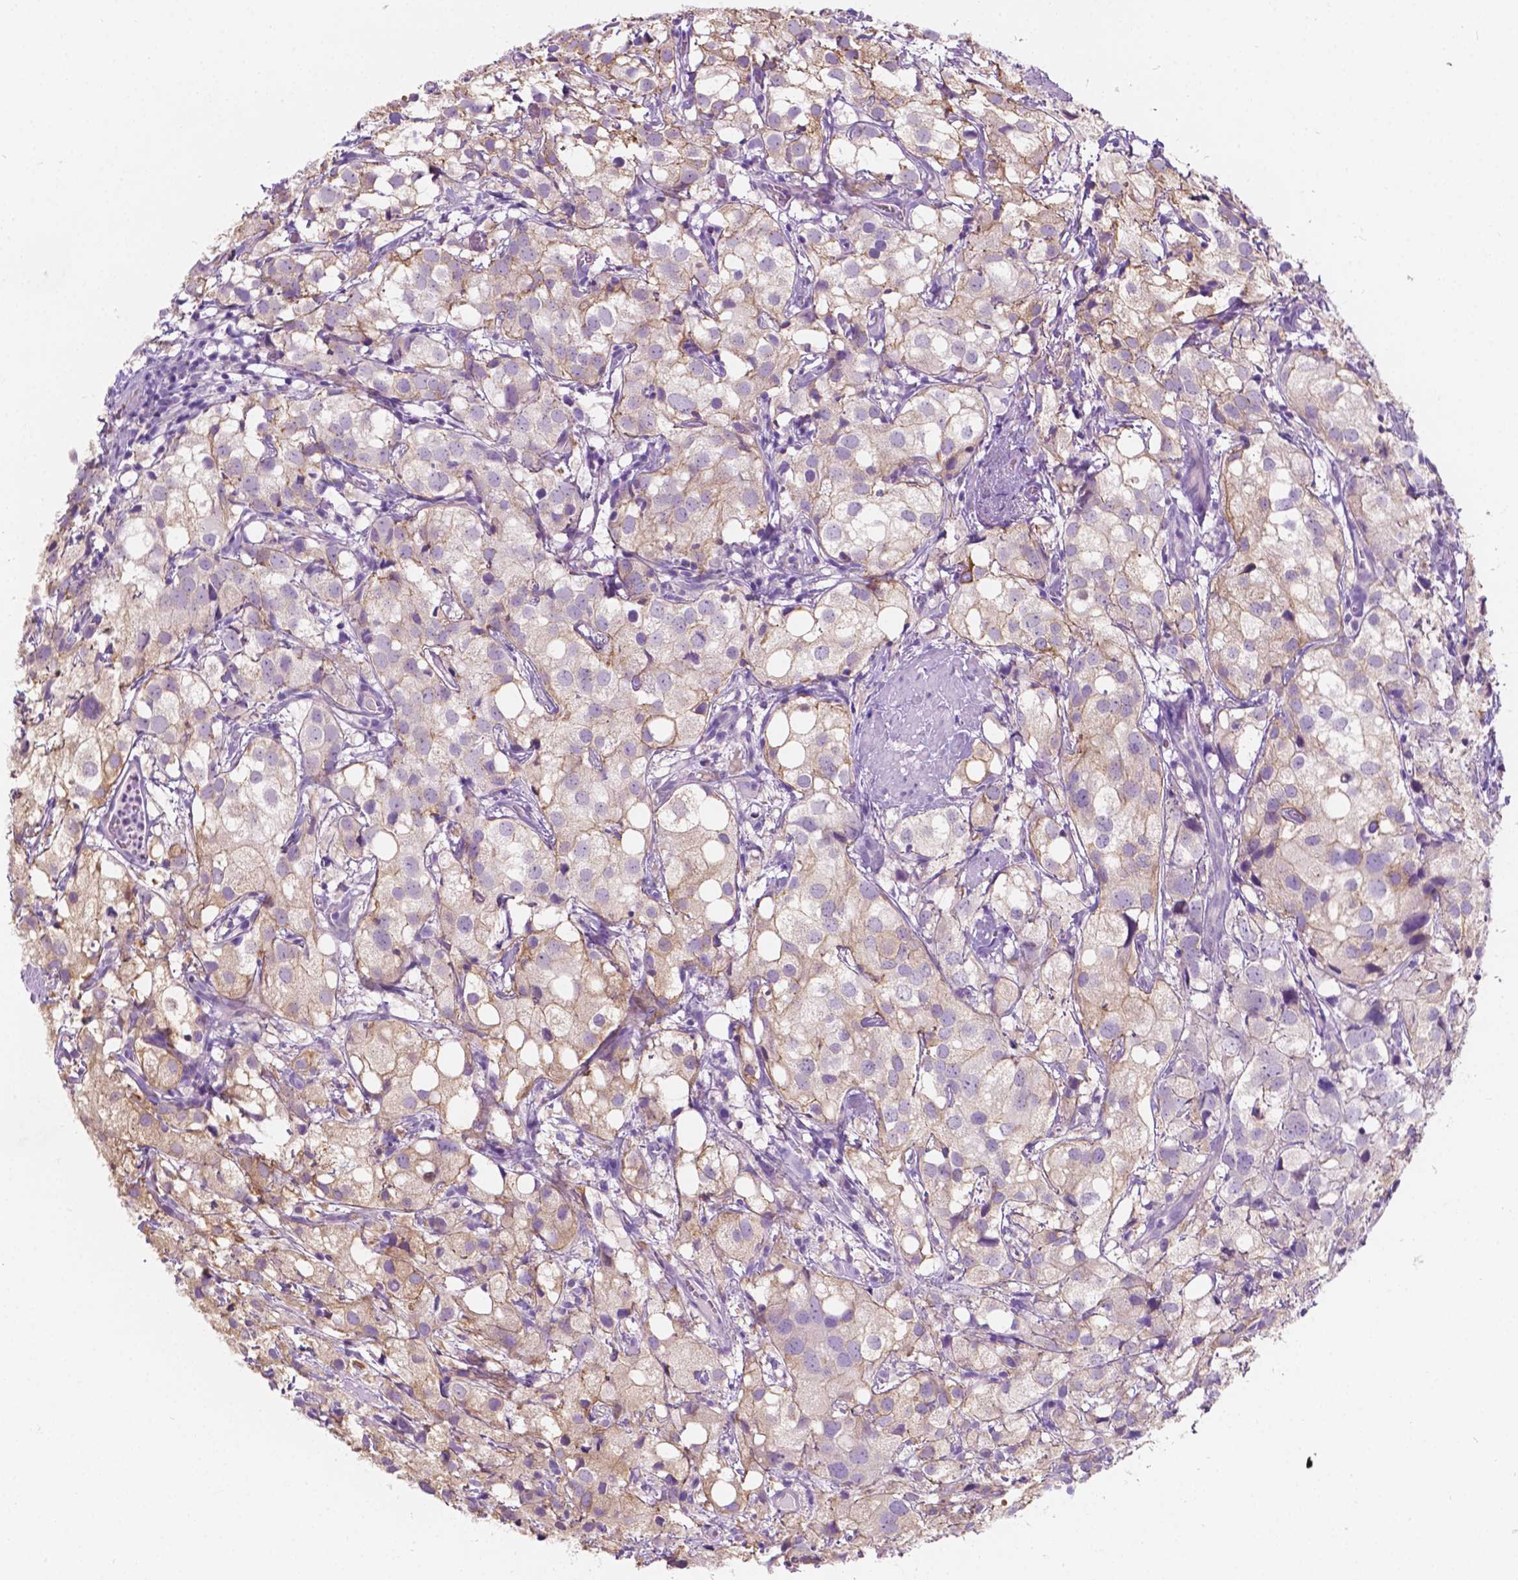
{"staining": {"intensity": "weak", "quantity": "25%-75%", "location": "cytoplasmic/membranous"}, "tissue": "prostate cancer", "cell_type": "Tumor cells", "image_type": "cancer", "snomed": [{"axis": "morphology", "description": "Adenocarcinoma, High grade"}, {"axis": "topography", "description": "Prostate"}], "caption": "This micrograph demonstrates immunohistochemistry (IHC) staining of prostate adenocarcinoma (high-grade), with low weak cytoplasmic/membranous expression in approximately 25%-75% of tumor cells.", "gene": "NOS1AP", "patient": {"sex": "male", "age": 86}}